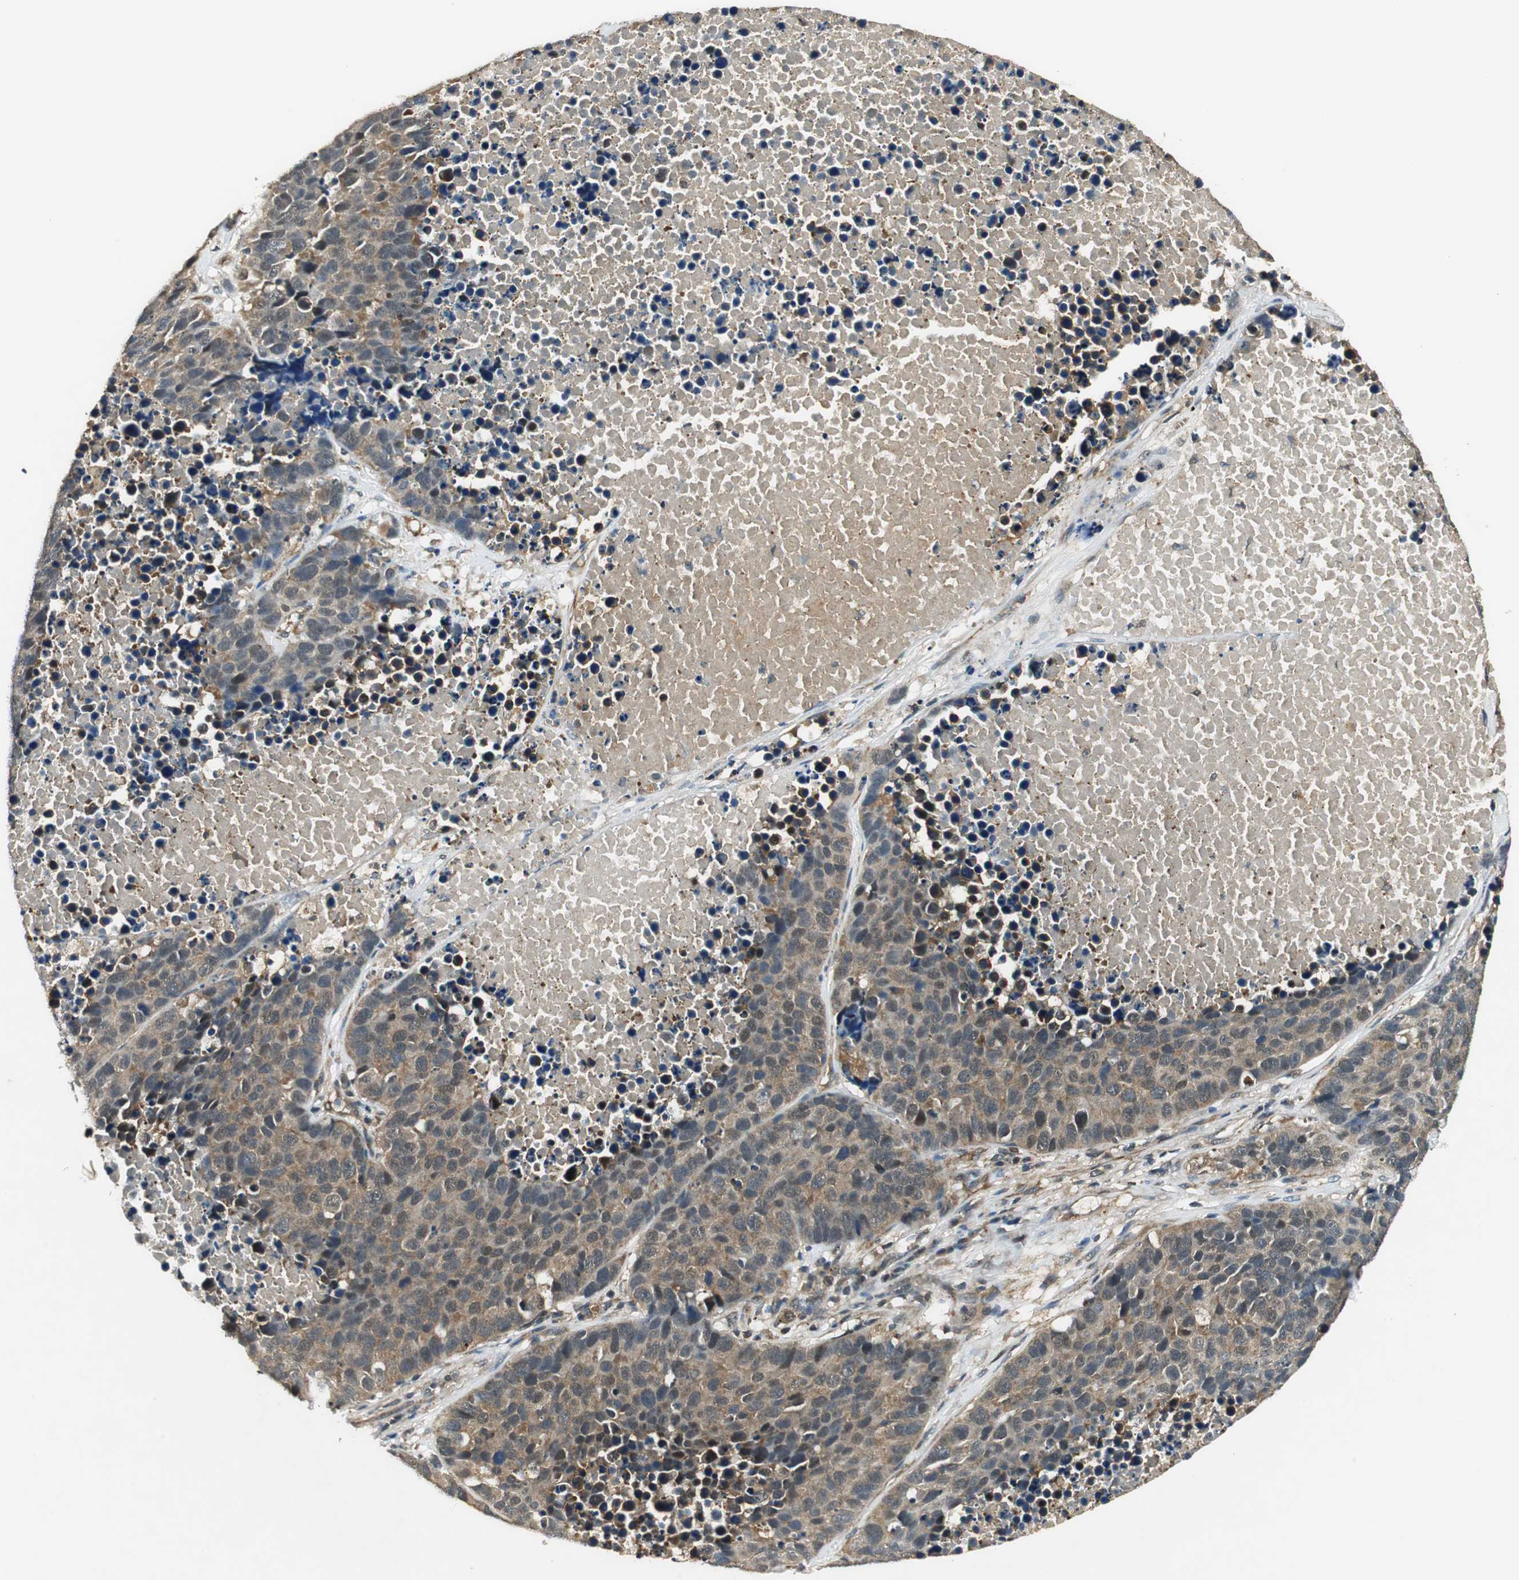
{"staining": {"intensity": "weak", "quantity": ">75%", "location": "cytoplasmic/membranous"}, "tissue": "carcinoid", "cell_type": "Tumor cells", "image_type": "cancer", "snomed": [{"axis": "morphology", "description": "Carcinoid, malignant, NOS"}, {"axis": "topography", "description": "Lung"}], "caption": "Brown immunohistochemical staining in carcinoid exhibits weak cytoplasmic/membranous staining in approximately >75% of tumor cells.", "gene": "PSMB4", "patient": {"sex": "male", "age": 60}}